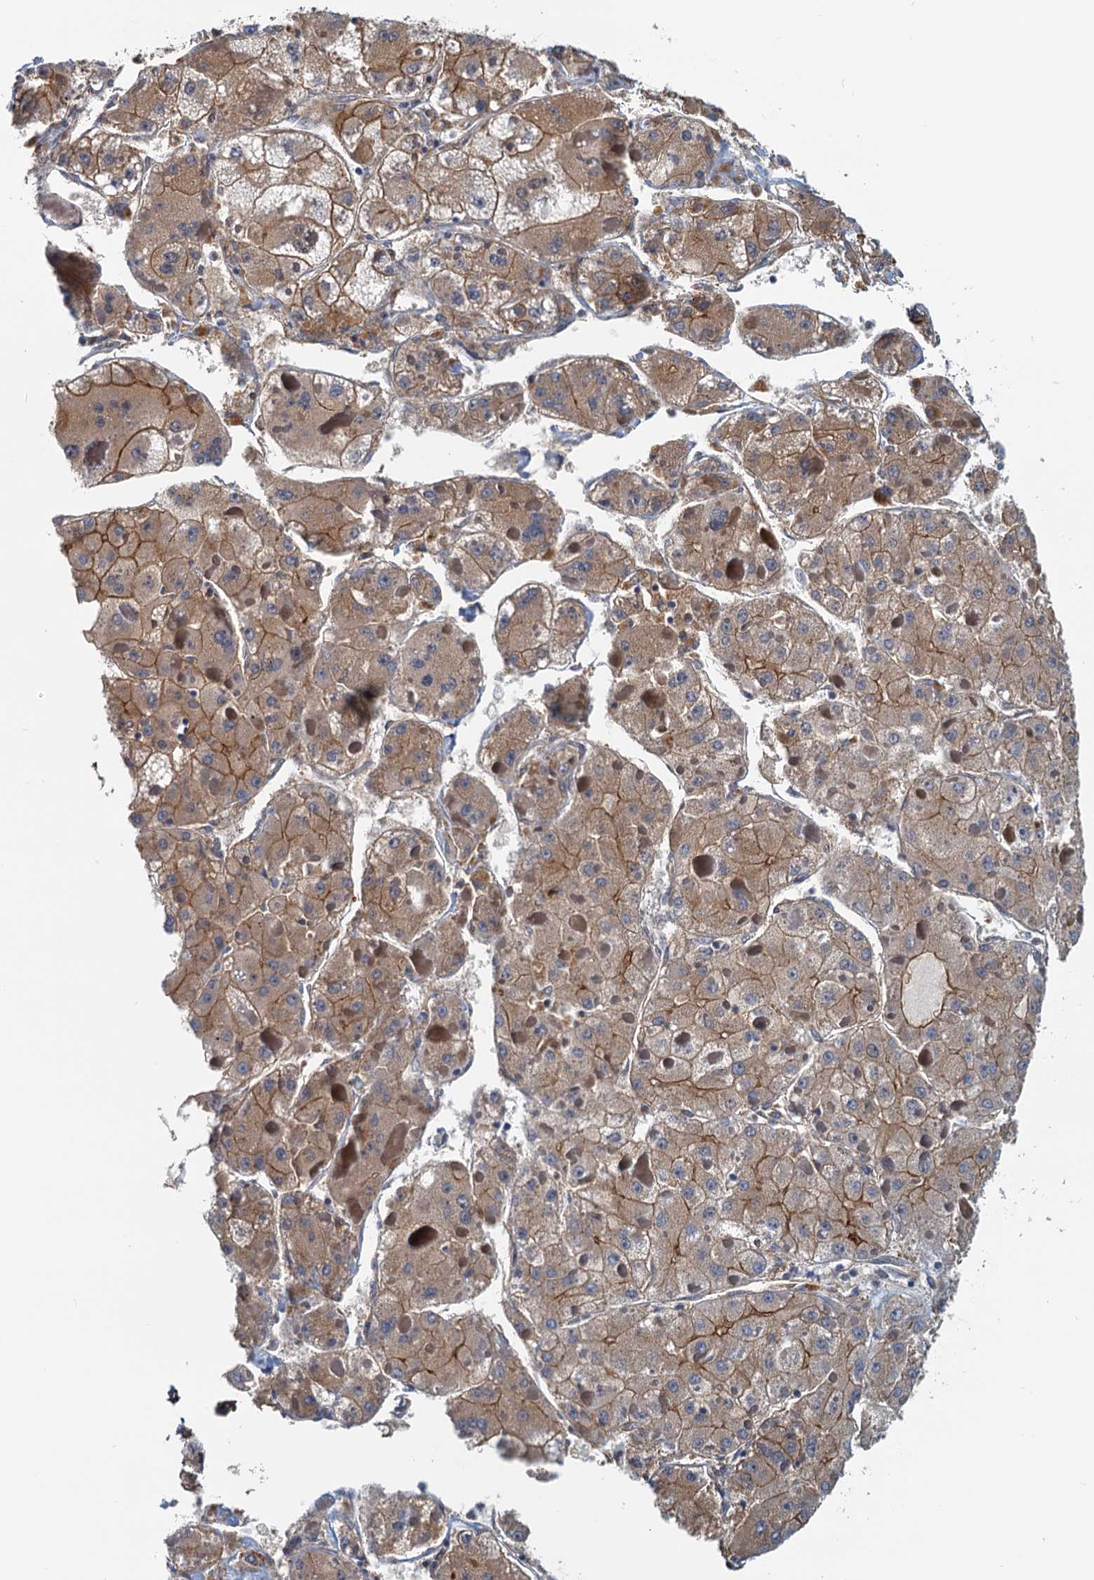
{"staining": {"intensity": "moderate", "quantity": ">75%", "location": "cytoplasmic/membranous"}, "tissue": "liver cancer", "cell_type": "Tumor cells", "image_type": "cancer", "snomed": [{"axis": "morphology", "description": "Carcinoma, Hepatocellular, NOS"}, {"axis": "topography", "description": "Liver"}], "caption": "Immunohistochemical staining of liver cancer shows medium levels of moderate cytoplasmic/membranous protein positivity in about >75% of tumor cells.", "gene": "NIPAL3", "patient": {"sex": "female", "age": 73}}